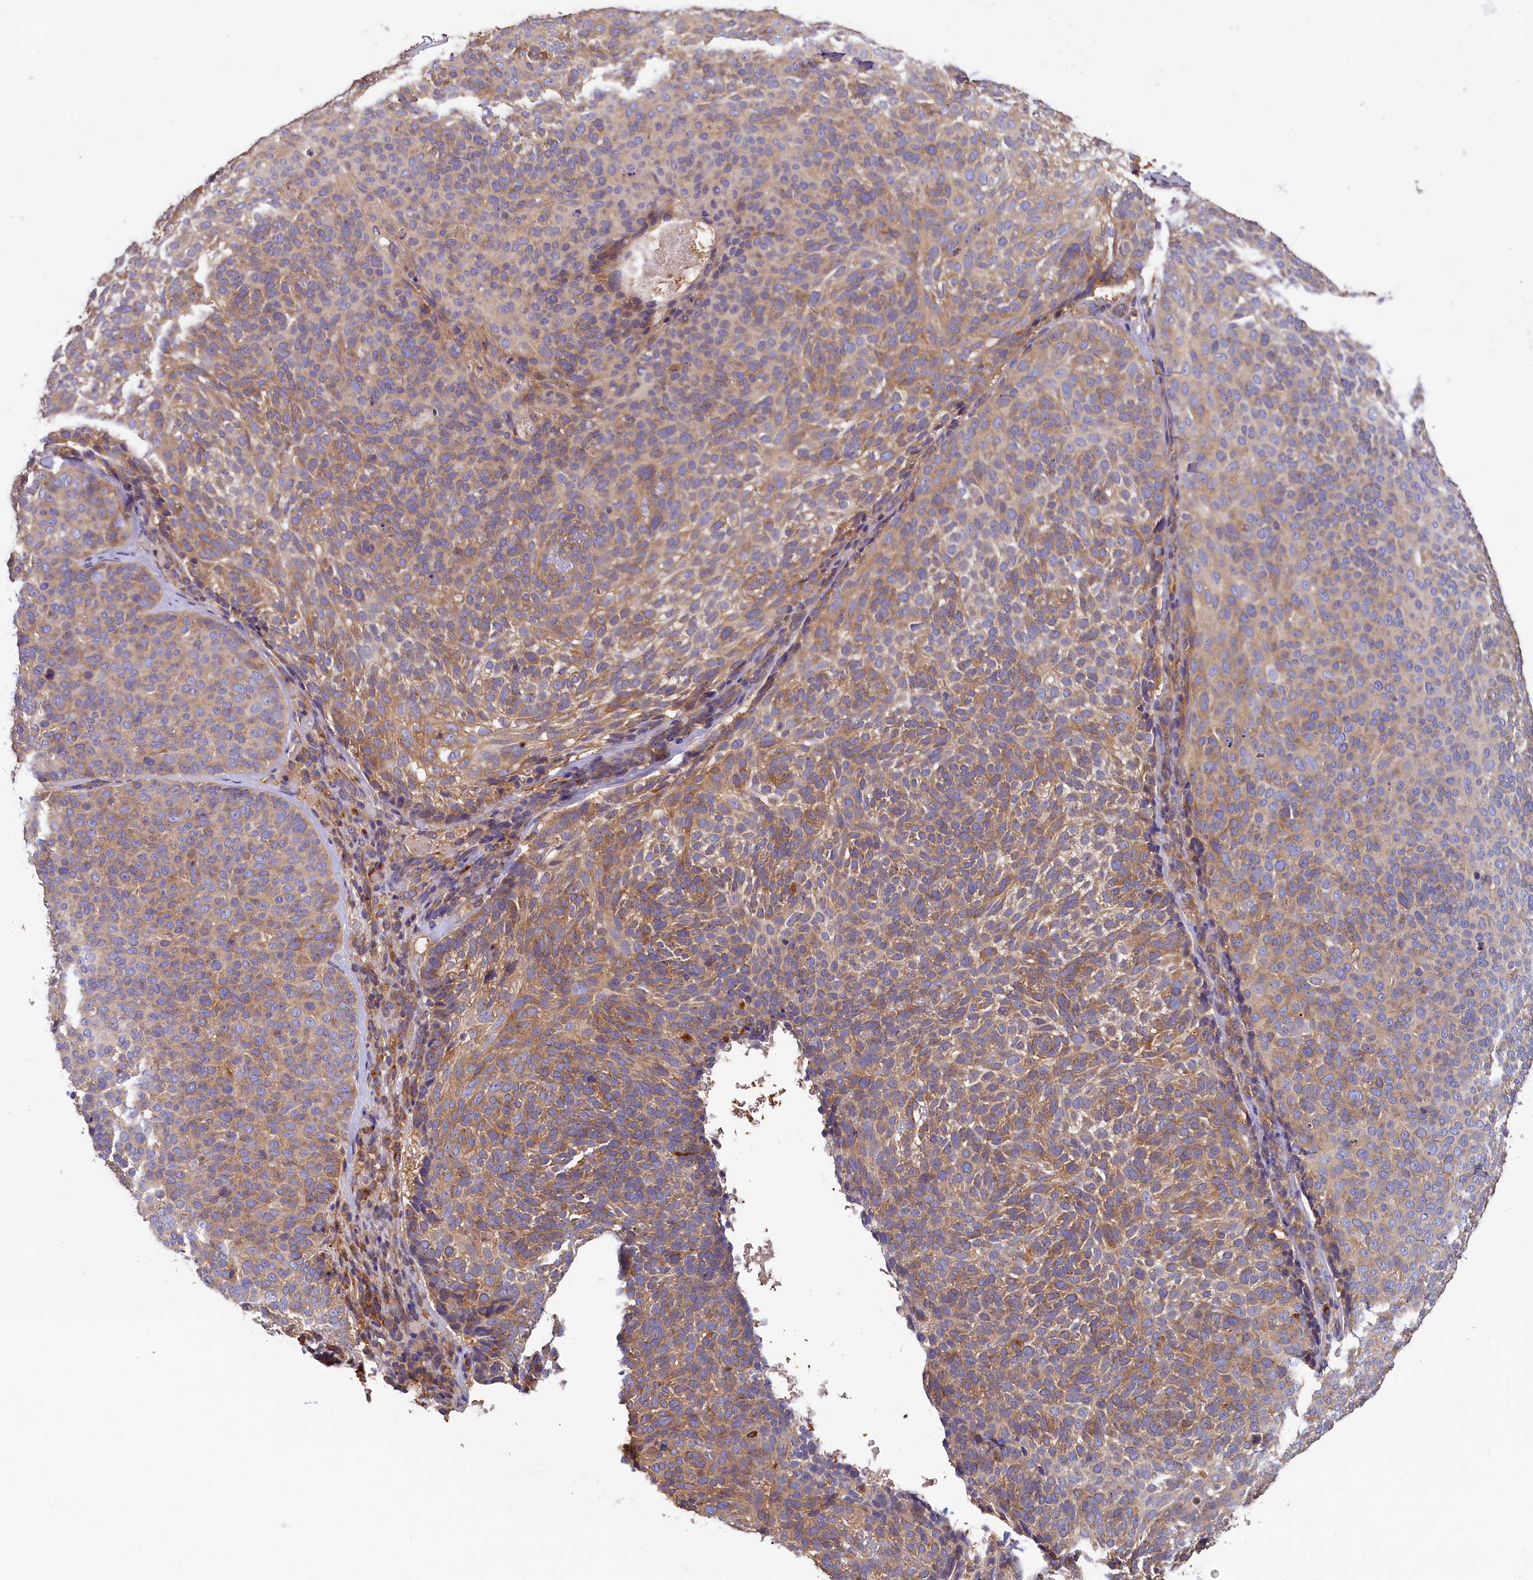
{"staining": {"intensity": "moderate", "quantity": "25%-75%", "location": "cytoplasmic/membranous"}, "tissue": "skin cancer", "cell_type": "Tumor cells", "image_type": "cancer", "snomed": [{"axis": "morphology", "description": "Basal cell carcinoma"}, {"axis": "topography", "description": "Skin"}], "caption": "Moderate cytoplasmic/membranous positivity is appreciated in about 25%-75% of tumor cells in skin basal cell carcinoma.", "gene": "PPIP5K1", "patient": {"sex": "male", "age": 85}}